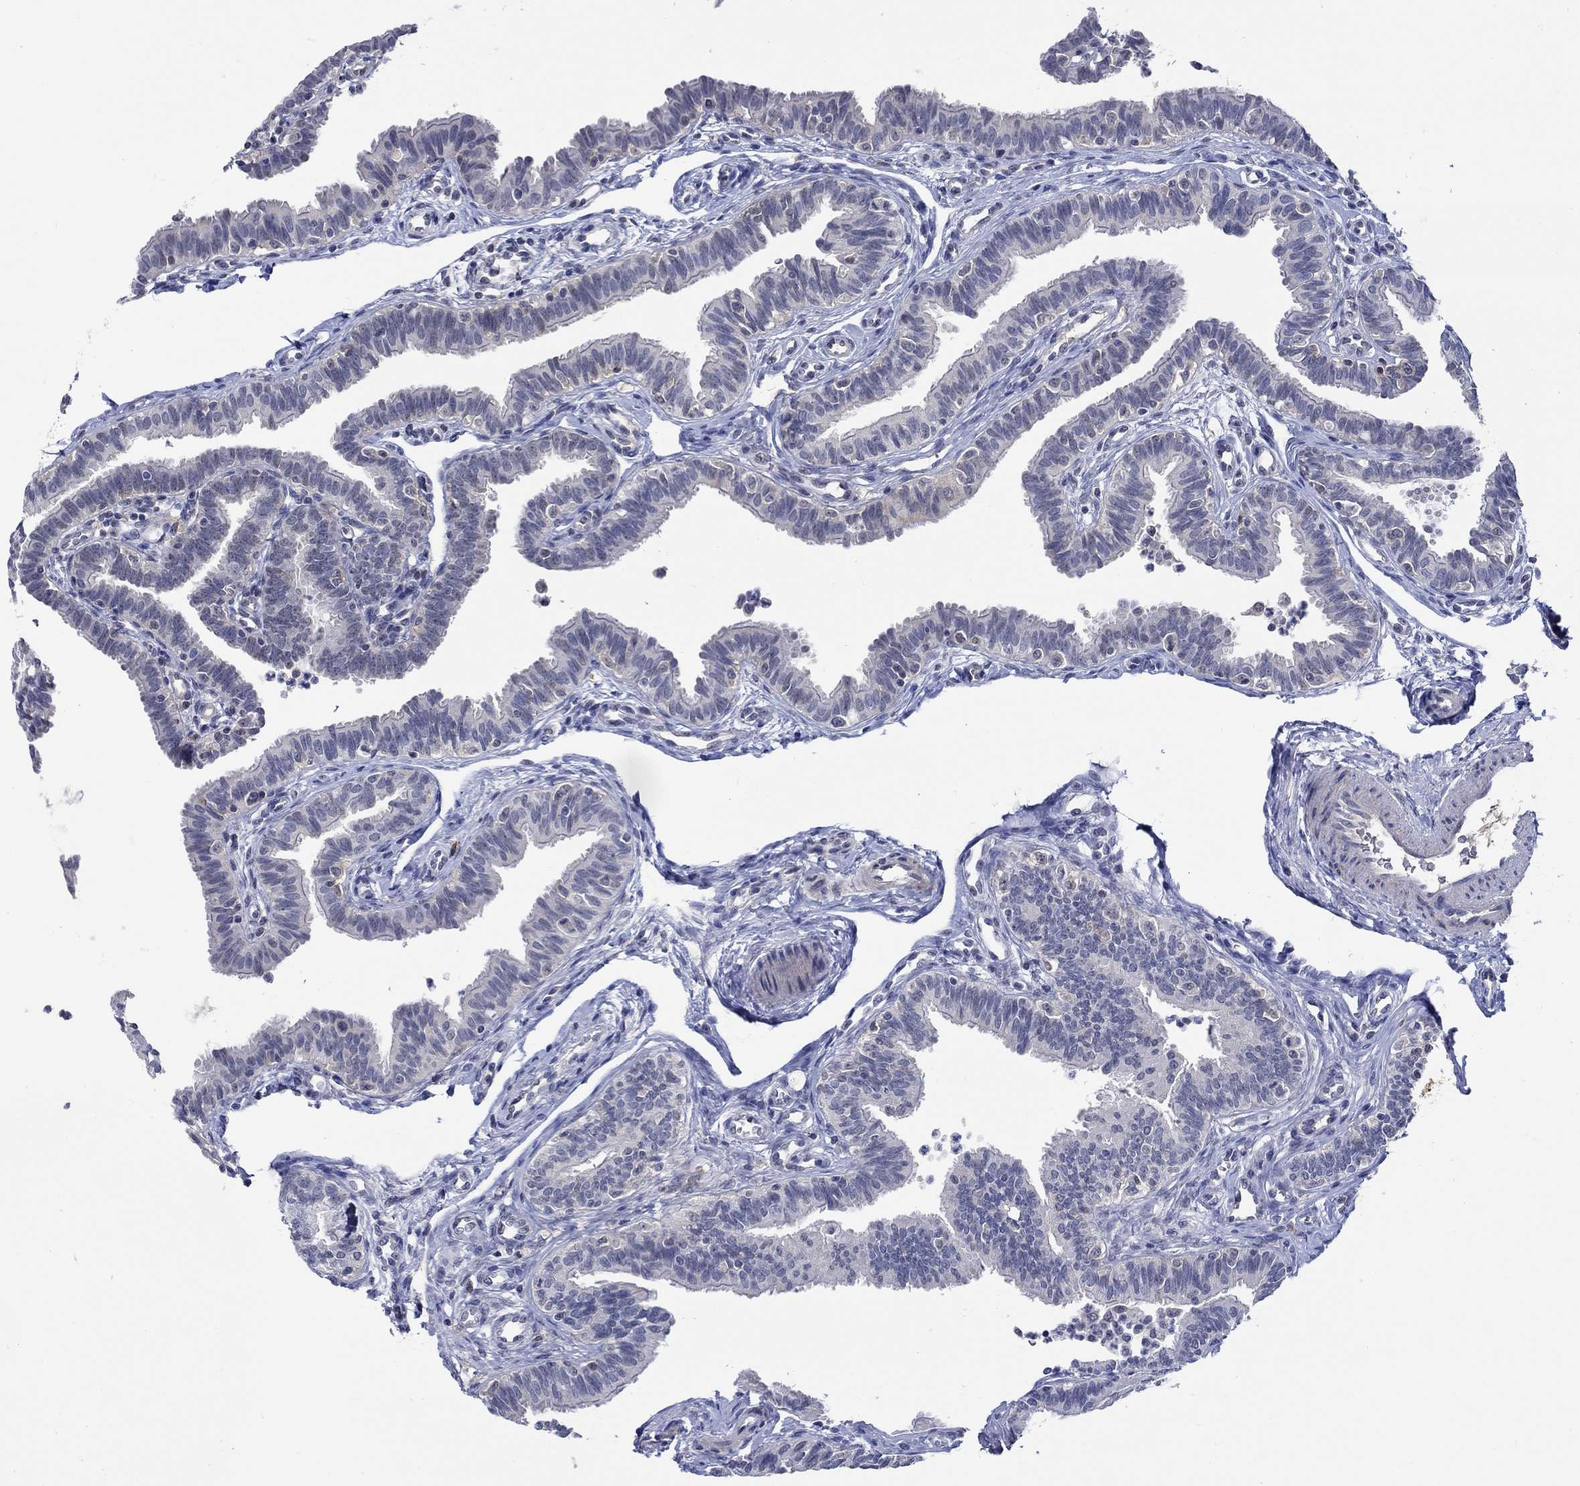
{"staining": {"intensity": "negative", "quantity": "none", "location": "none"}, "tissue": "fallopian tube", "cell_type": "Glandular cells", "image_type": "normal", "snomed": [{"axis": "morphology", "description": "Normal tissue, NOS"}, {"axis": "topography", "description": "Fallopian tube"}], "caption": "Human fallopian tube stained for a protein using IHC shows no staining in glandular cells.", "gene": "WASF1", "patient": {"sex": "female", "age": 36}}